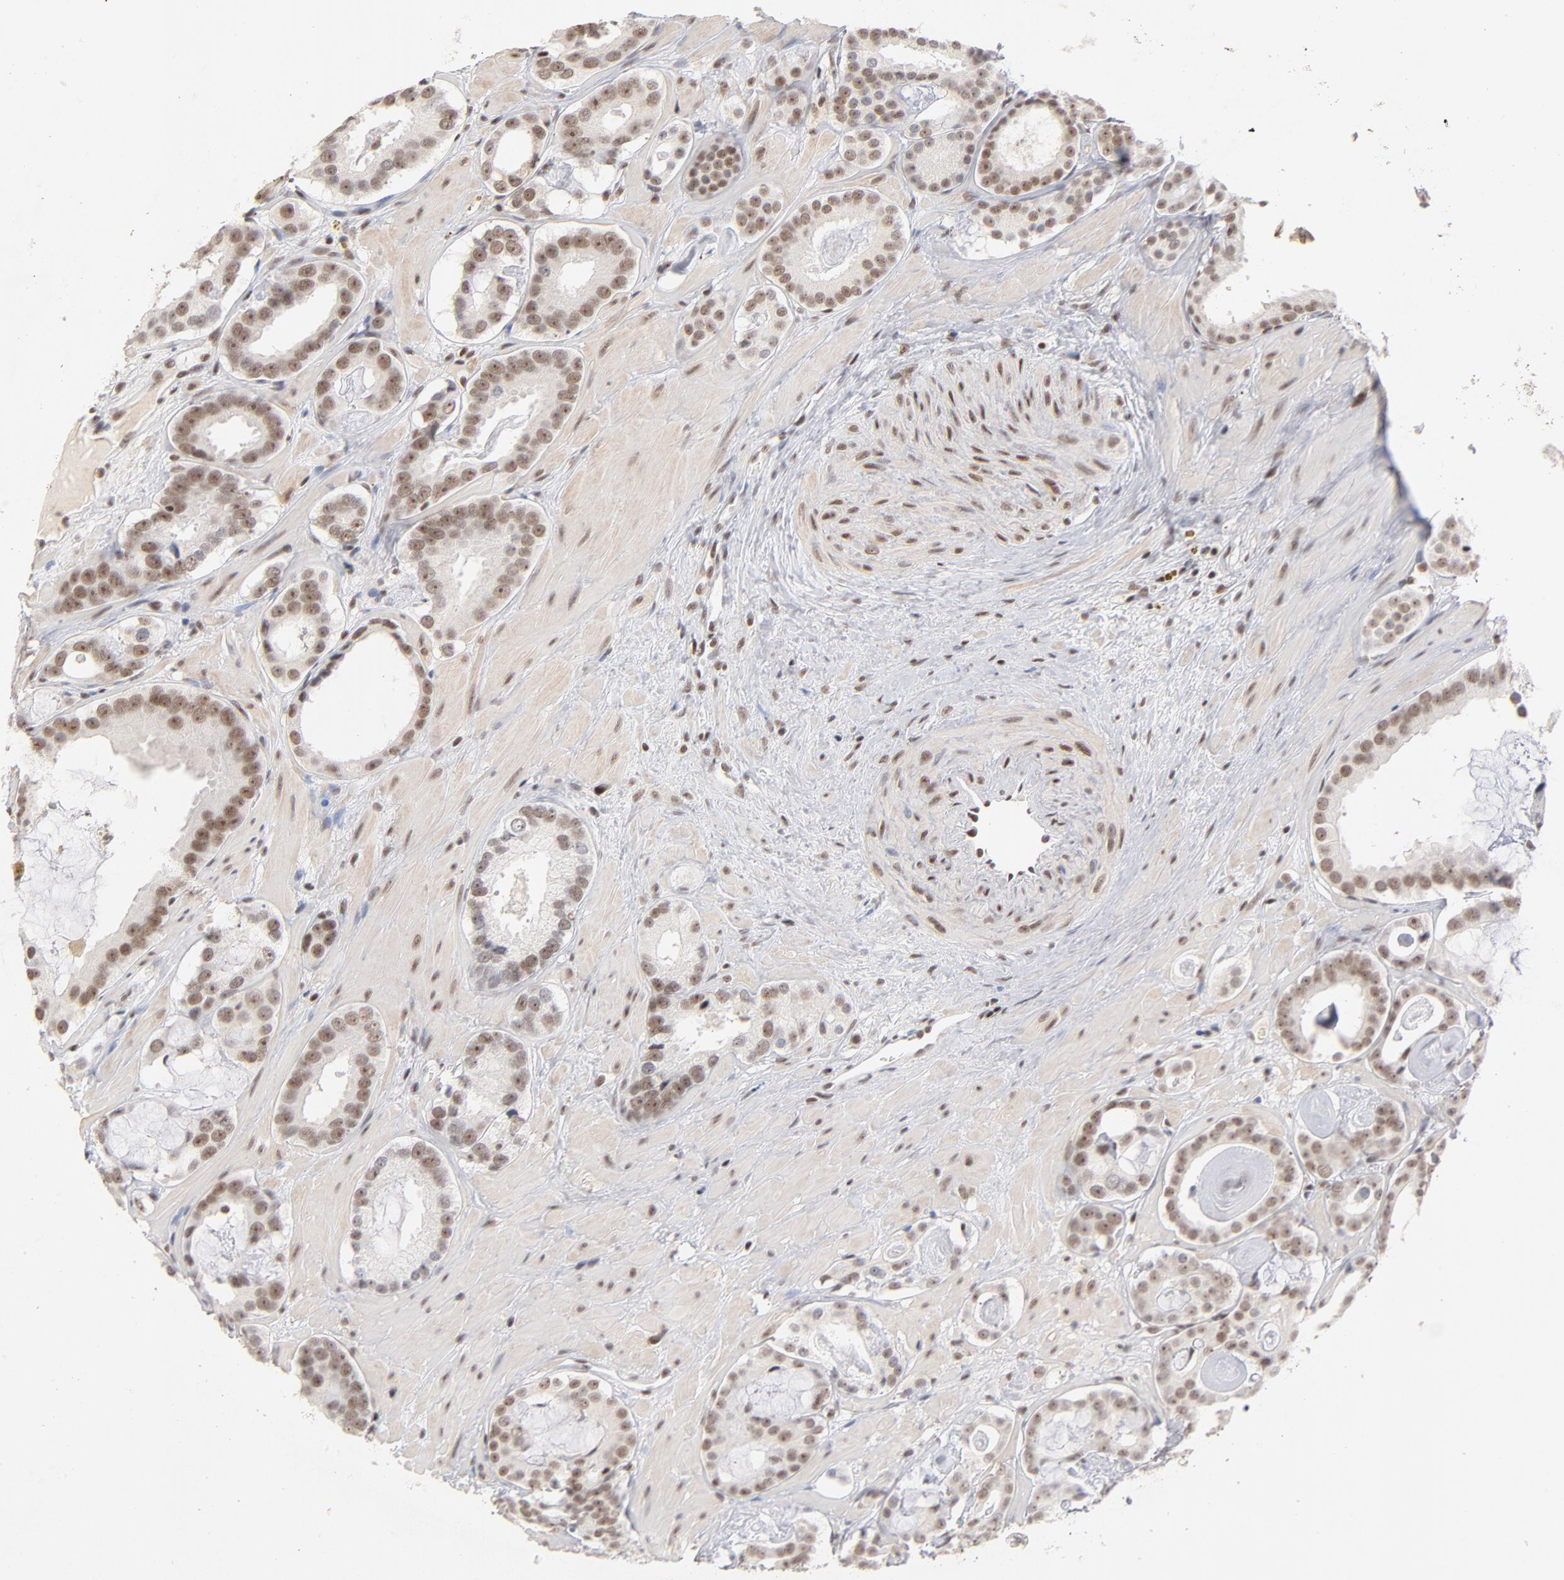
{"staining": {"intensity": "weak", "quantity": ">75%", "location": "nuclear"}, "tissue": "prostate cancer", "cell_type": "Tumor cells", "image_type": "cancer", "snomed": [{"axis": "morphology", "description": "Adenocarcinoma, Low grade"}, {"axis": "topography", "description": "Prostate"}], "caption": "Prostate cancer tissue demonstrates weak nuclear positivity in about >75% of tumor cells, visualized by immunohistochemistry. The staining was performed using DAB (3,3'-diaminobenzidine) to visualize the protein expression in brown, while the nuclei were stained in blue with hematoxylin (Magnification: 20x).", "gene": "ZNF143", "patient": {"sex": "male", "age": 57}}